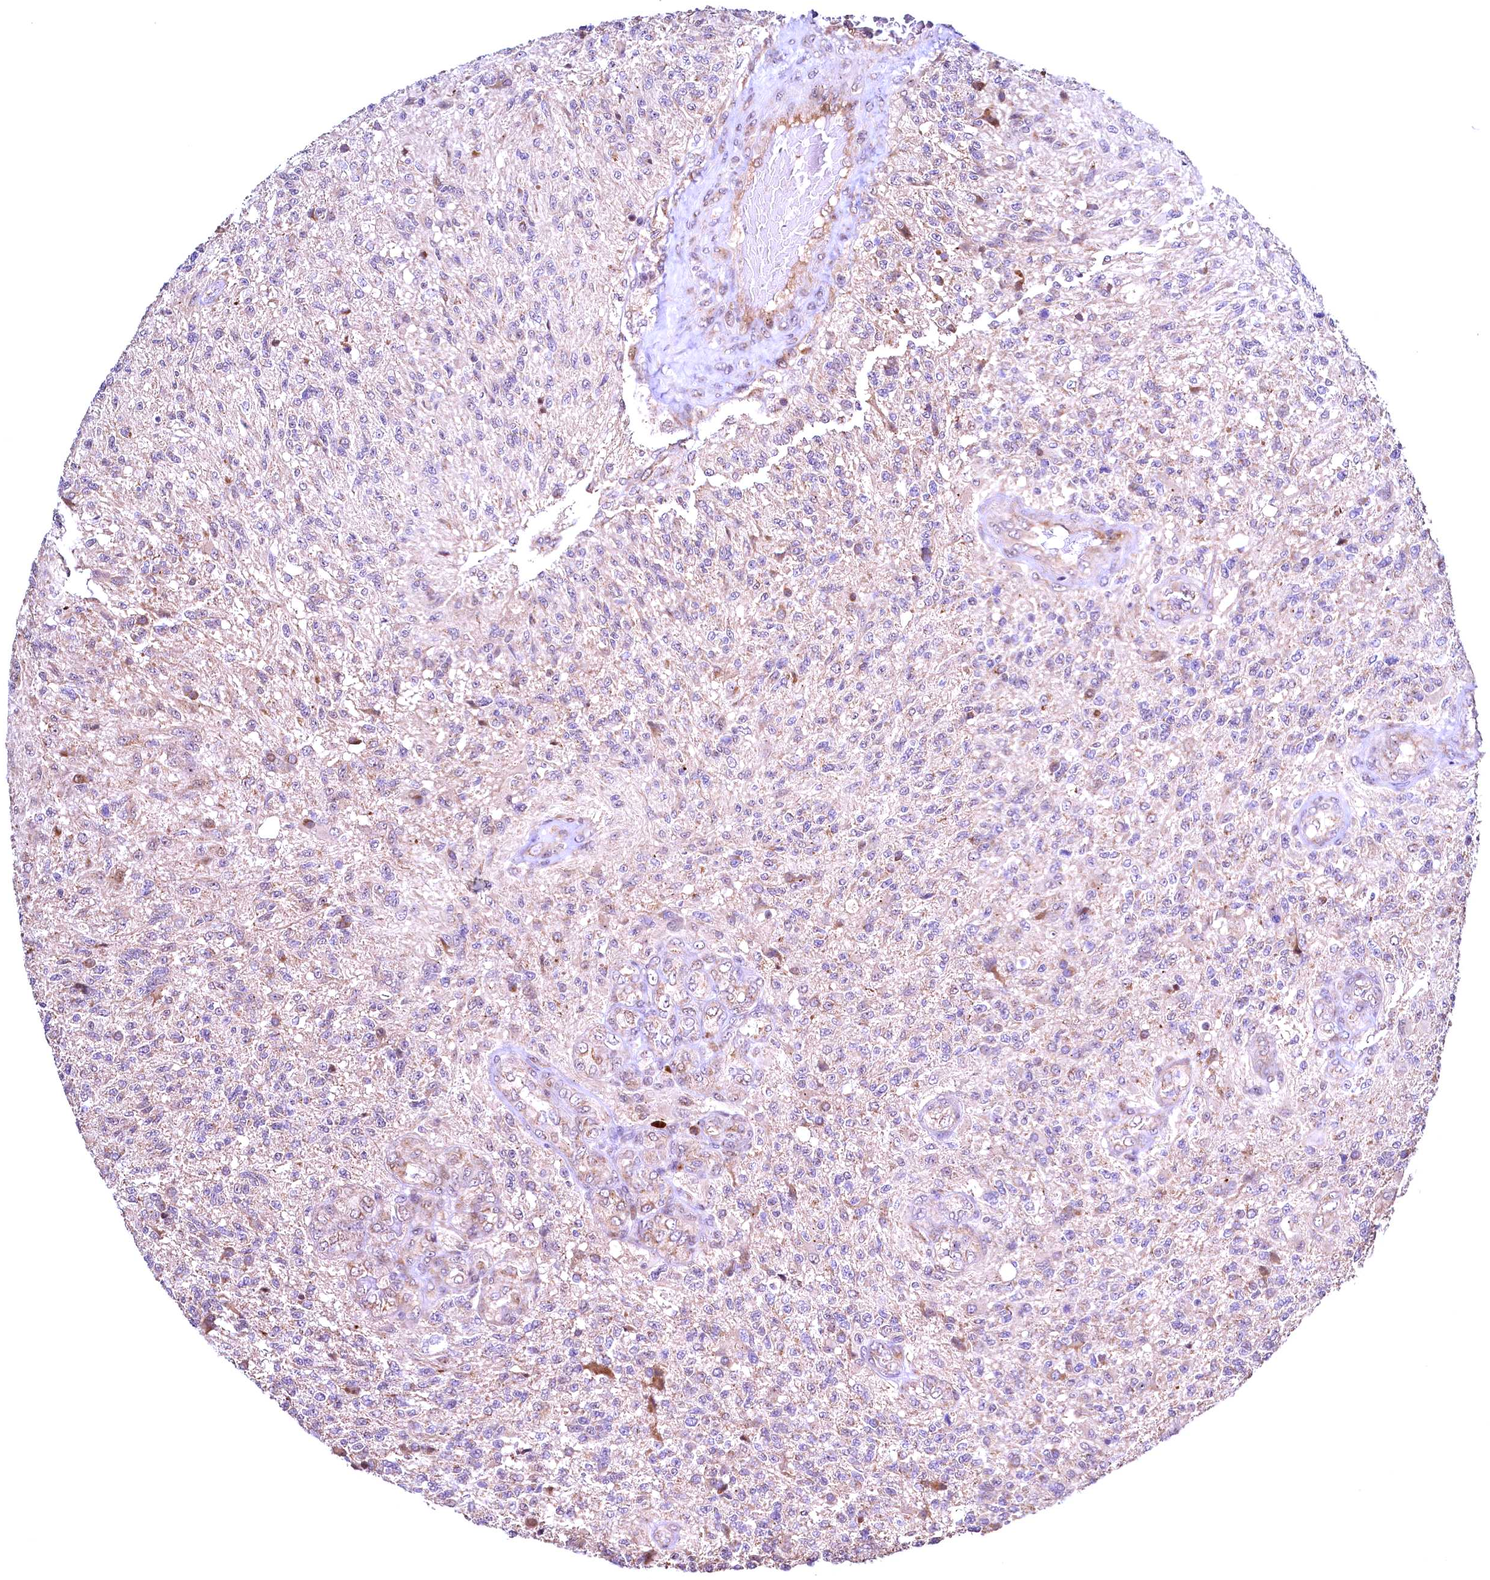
{"staining": {"intensity": "weak", "quantity": "<25%", "location": "cytoplasmic/membranous"}, "tissue": "glioma", "cell_type": "Tumor cells", "image_type": "cancer", "snomed": [{"axis": "morphology", "description": "Glioma, malignant, High grade"}, {"axis": "topography", "description": "Brain"}], "caption": "Tumor cells are negative for protein expression in human glioma.", "gene": "RBFA", "patient": {"sex": "male", "age": 56}}